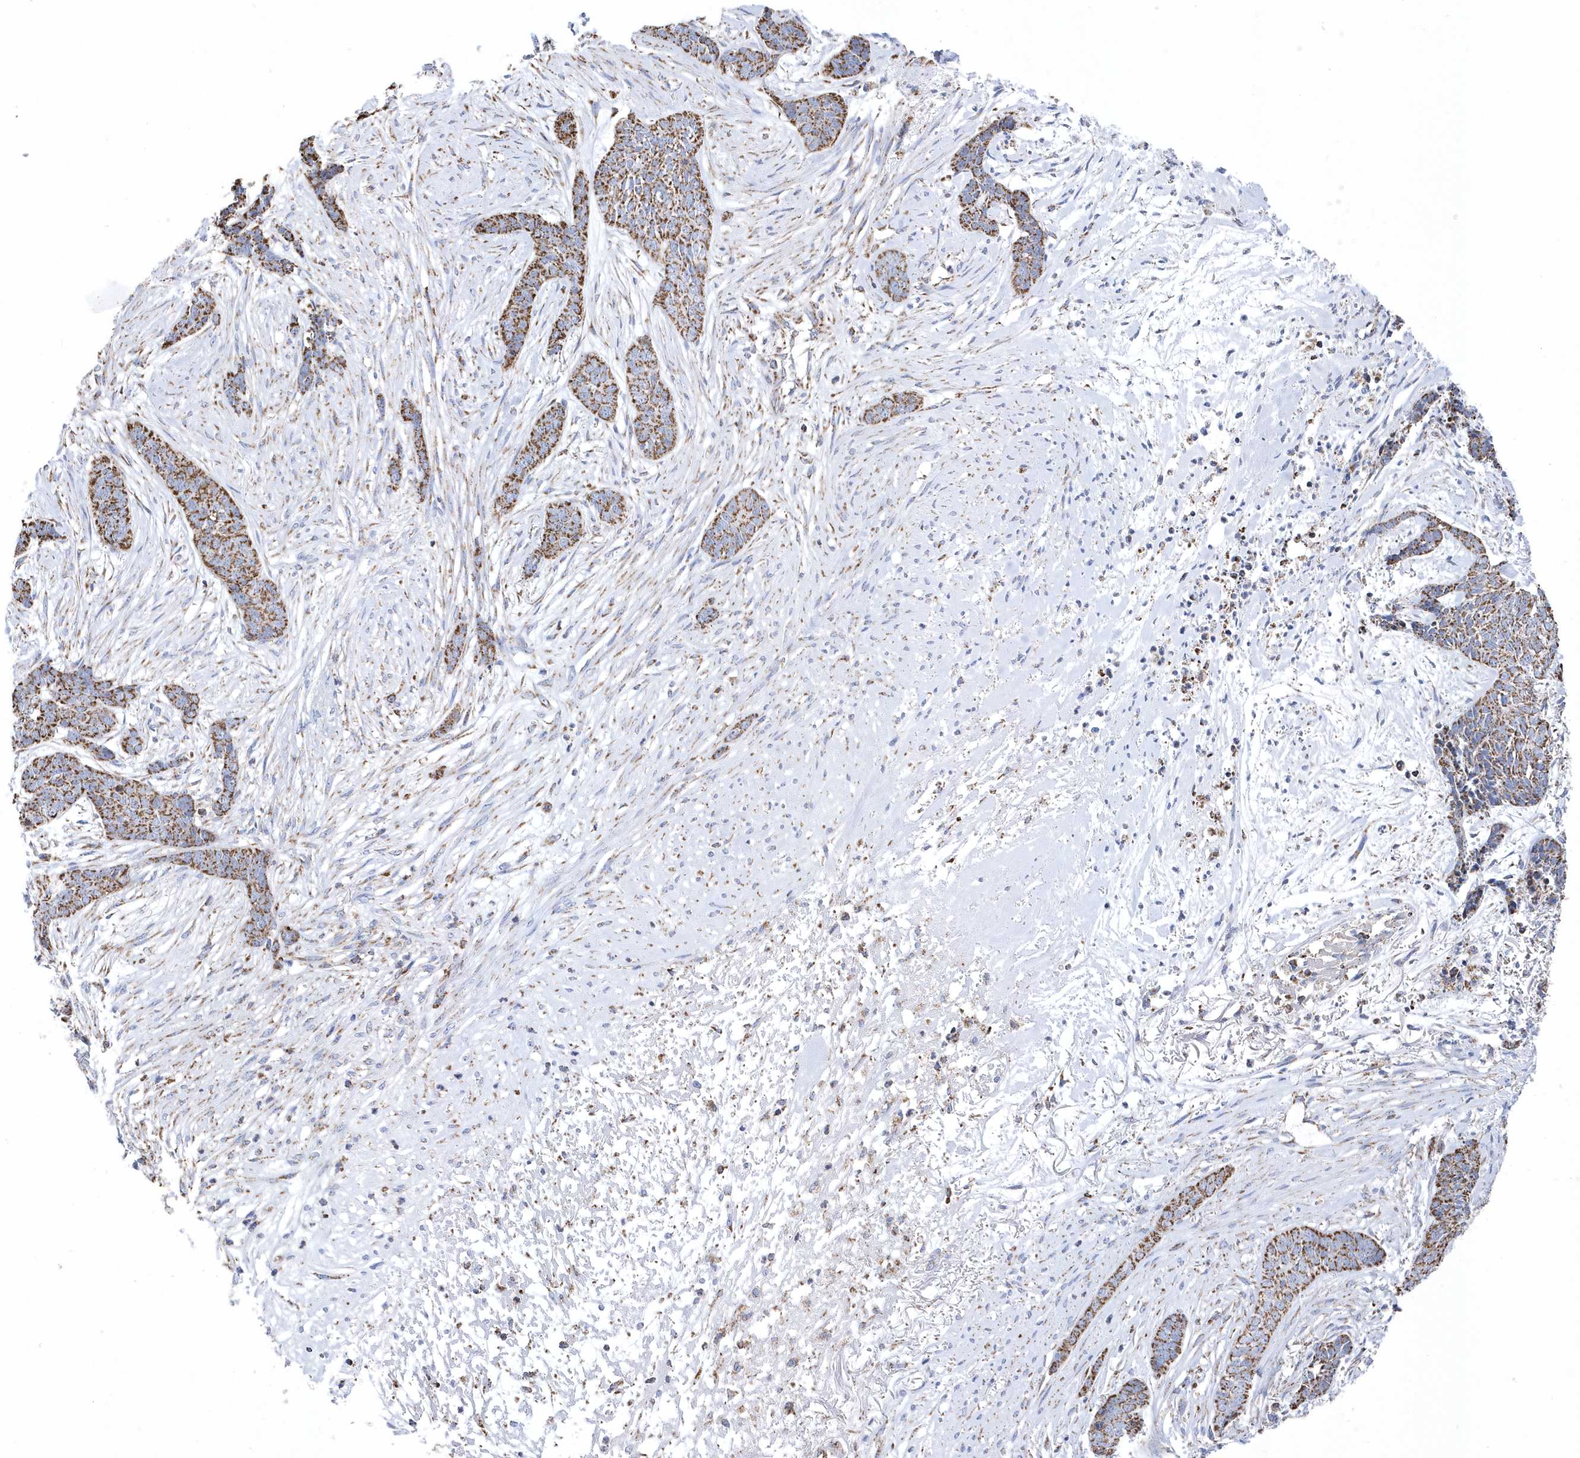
{"staining": {"intensity": "moderate", "quantity": ">75%", "location": "cytoplasmic/membranous"}, "tissue": "skin cancer", "cell_type": "Tumor cells", "image_type": "cancer", "snomed": [{"axis": "morphology", "description": "Basal cell carcinoma"}, {"axis": "topography", "description": "Skin"}], "caption": "This is a photomicrograph of immunohistochemistry (IHC) staining of basal cell carcinoma (skin), which shows moderate positivity in the cytoplasmic/membranous of tumor cells.", "gene": "GTPBP8", "patient": {"sex": "female", "age": 64}}